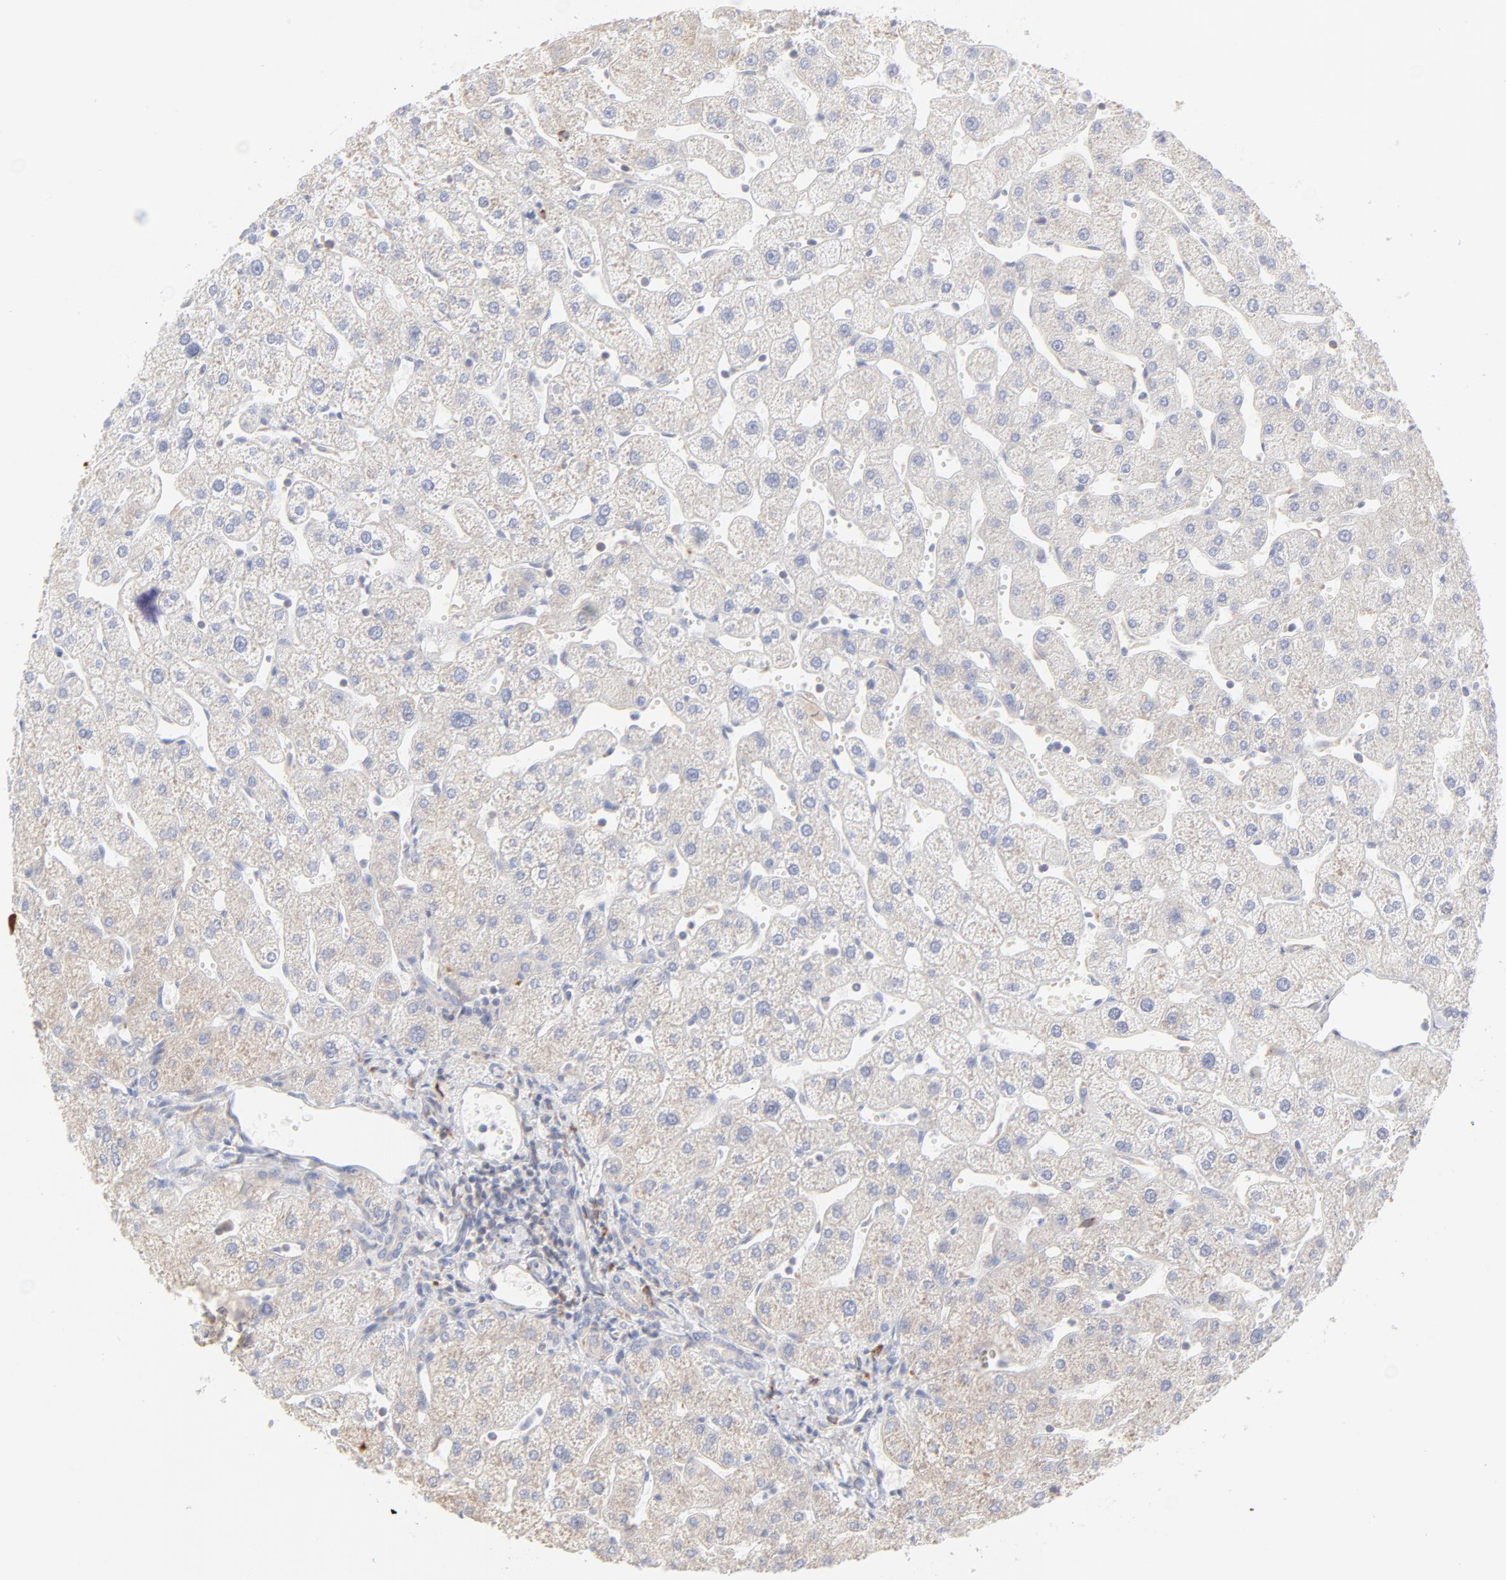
{"staining": {"intensity": "weak", "quantity": ">75%", "location": "cytoplasmic/membranous"}, "tissue": "liver", "cell_type": "Cholangiocytes", "image_type": "normal", "snomed": [{"axis": "morphology", "description": "Normal tissue, NOS"}, {"axis": "topography", "description": "Liver"}], "caption": "Liver stained with DAB (3,3'-diaminobenzidine) IHC reveals low levels of weak cytoplasmic/membranous expression in approximately >75% of cholangiocytes. Immunohistochemistry stains the protein of interest in brown and the nuclei are stained blue.", "gene": "RPS21", "patient": {"sex": "male", "age": 67}}